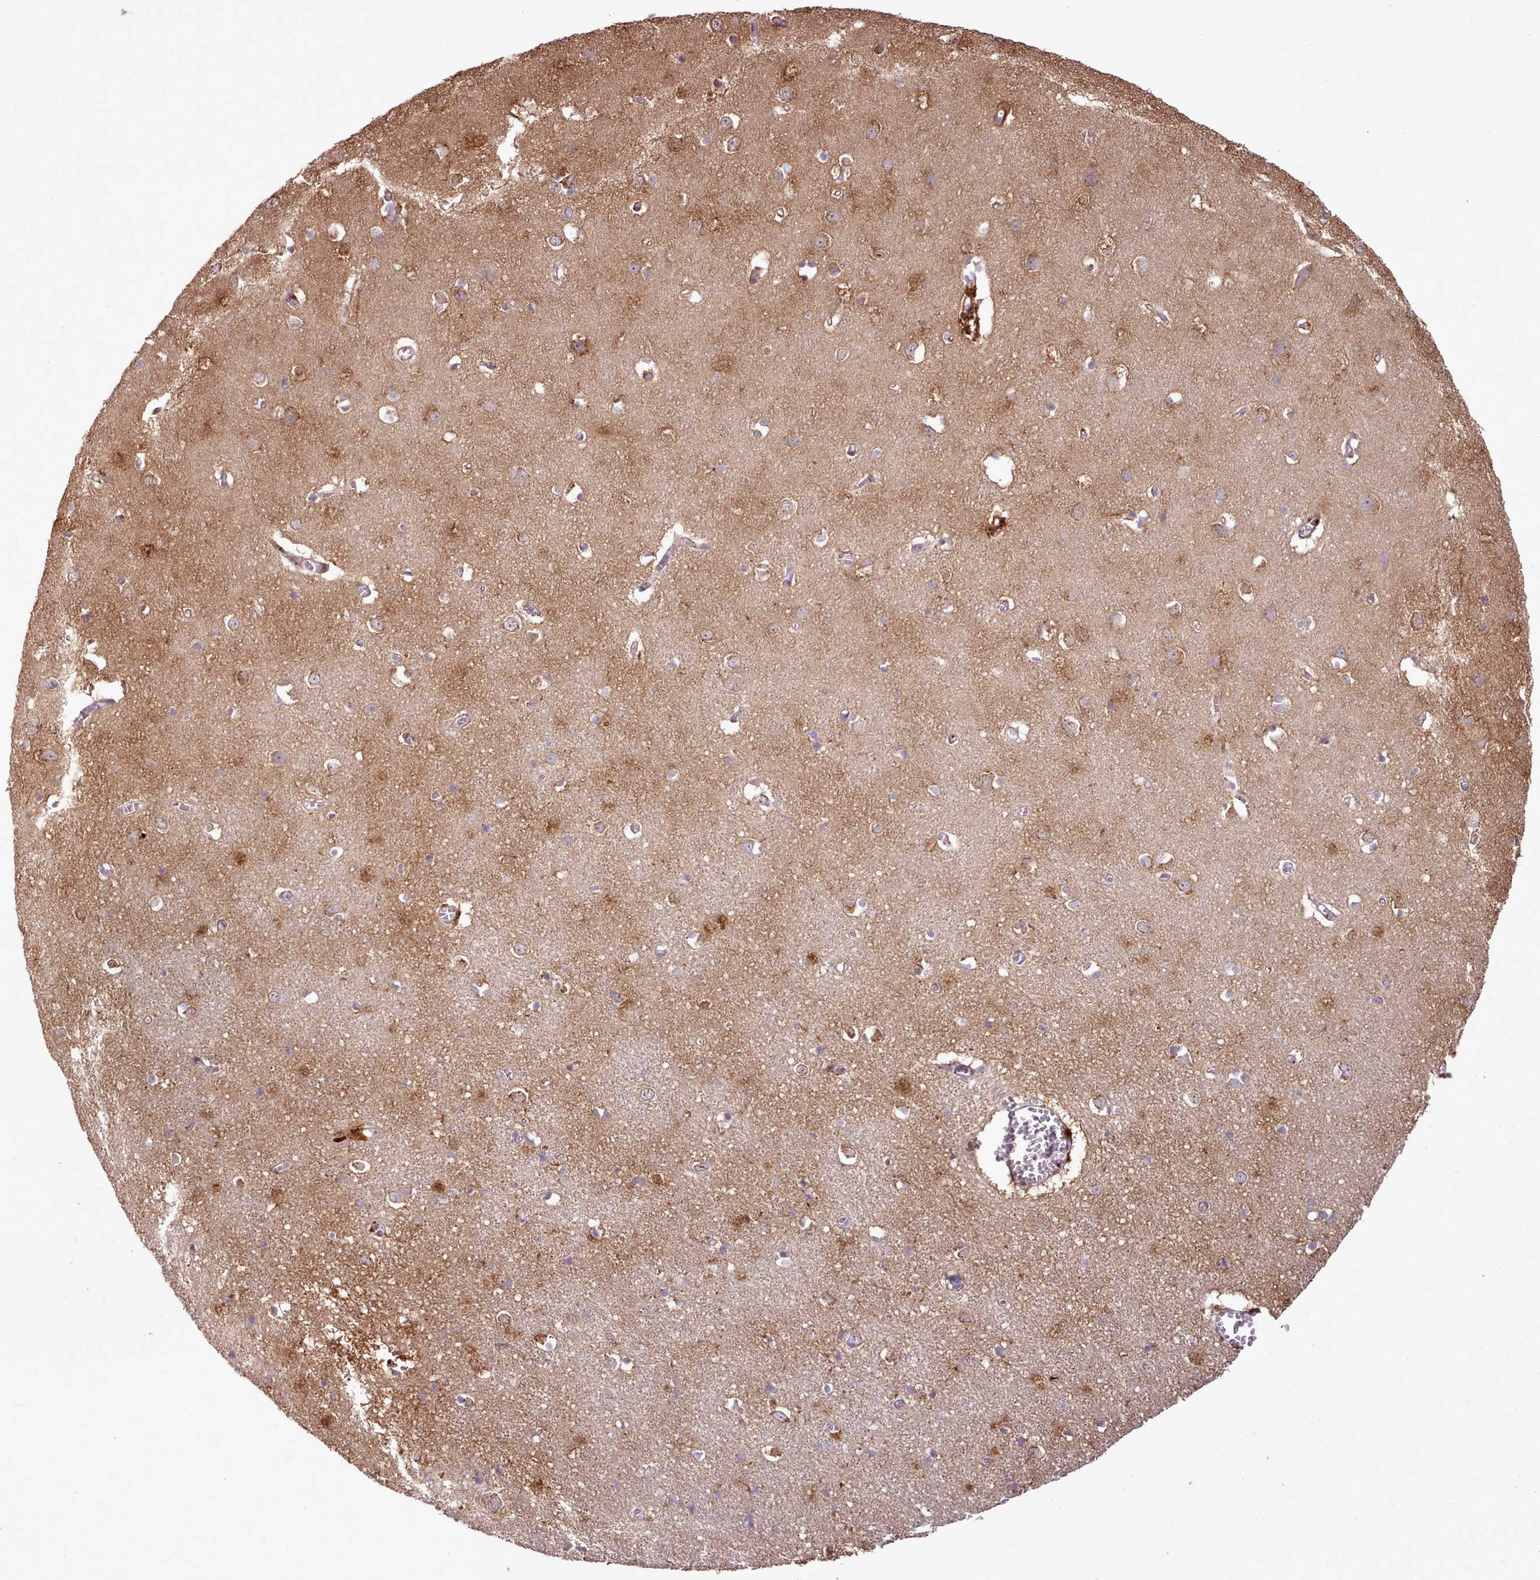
{"staining": {"intensity": "moderate", "quantity": "25%-75%", "location": "cytoplasmic/membranous"}, "tissue": "cerebral cortex", "cell_type": "Endothelial cells", "image_type": "normal", "snomed": [{"axis": "morphology", "description": "Normal tissue, NOS"}, {"axis": "topography", "description": "Cerebral cortex"}], "caption": "Brown immunohistochemical staining in normal cerebral cortex shows moderate cytoplasmic/membranous expression in about 25%-75% of endothelial cells.", "gene": "PPP3R1", "patient": {"sex": "female", "age": 64}}